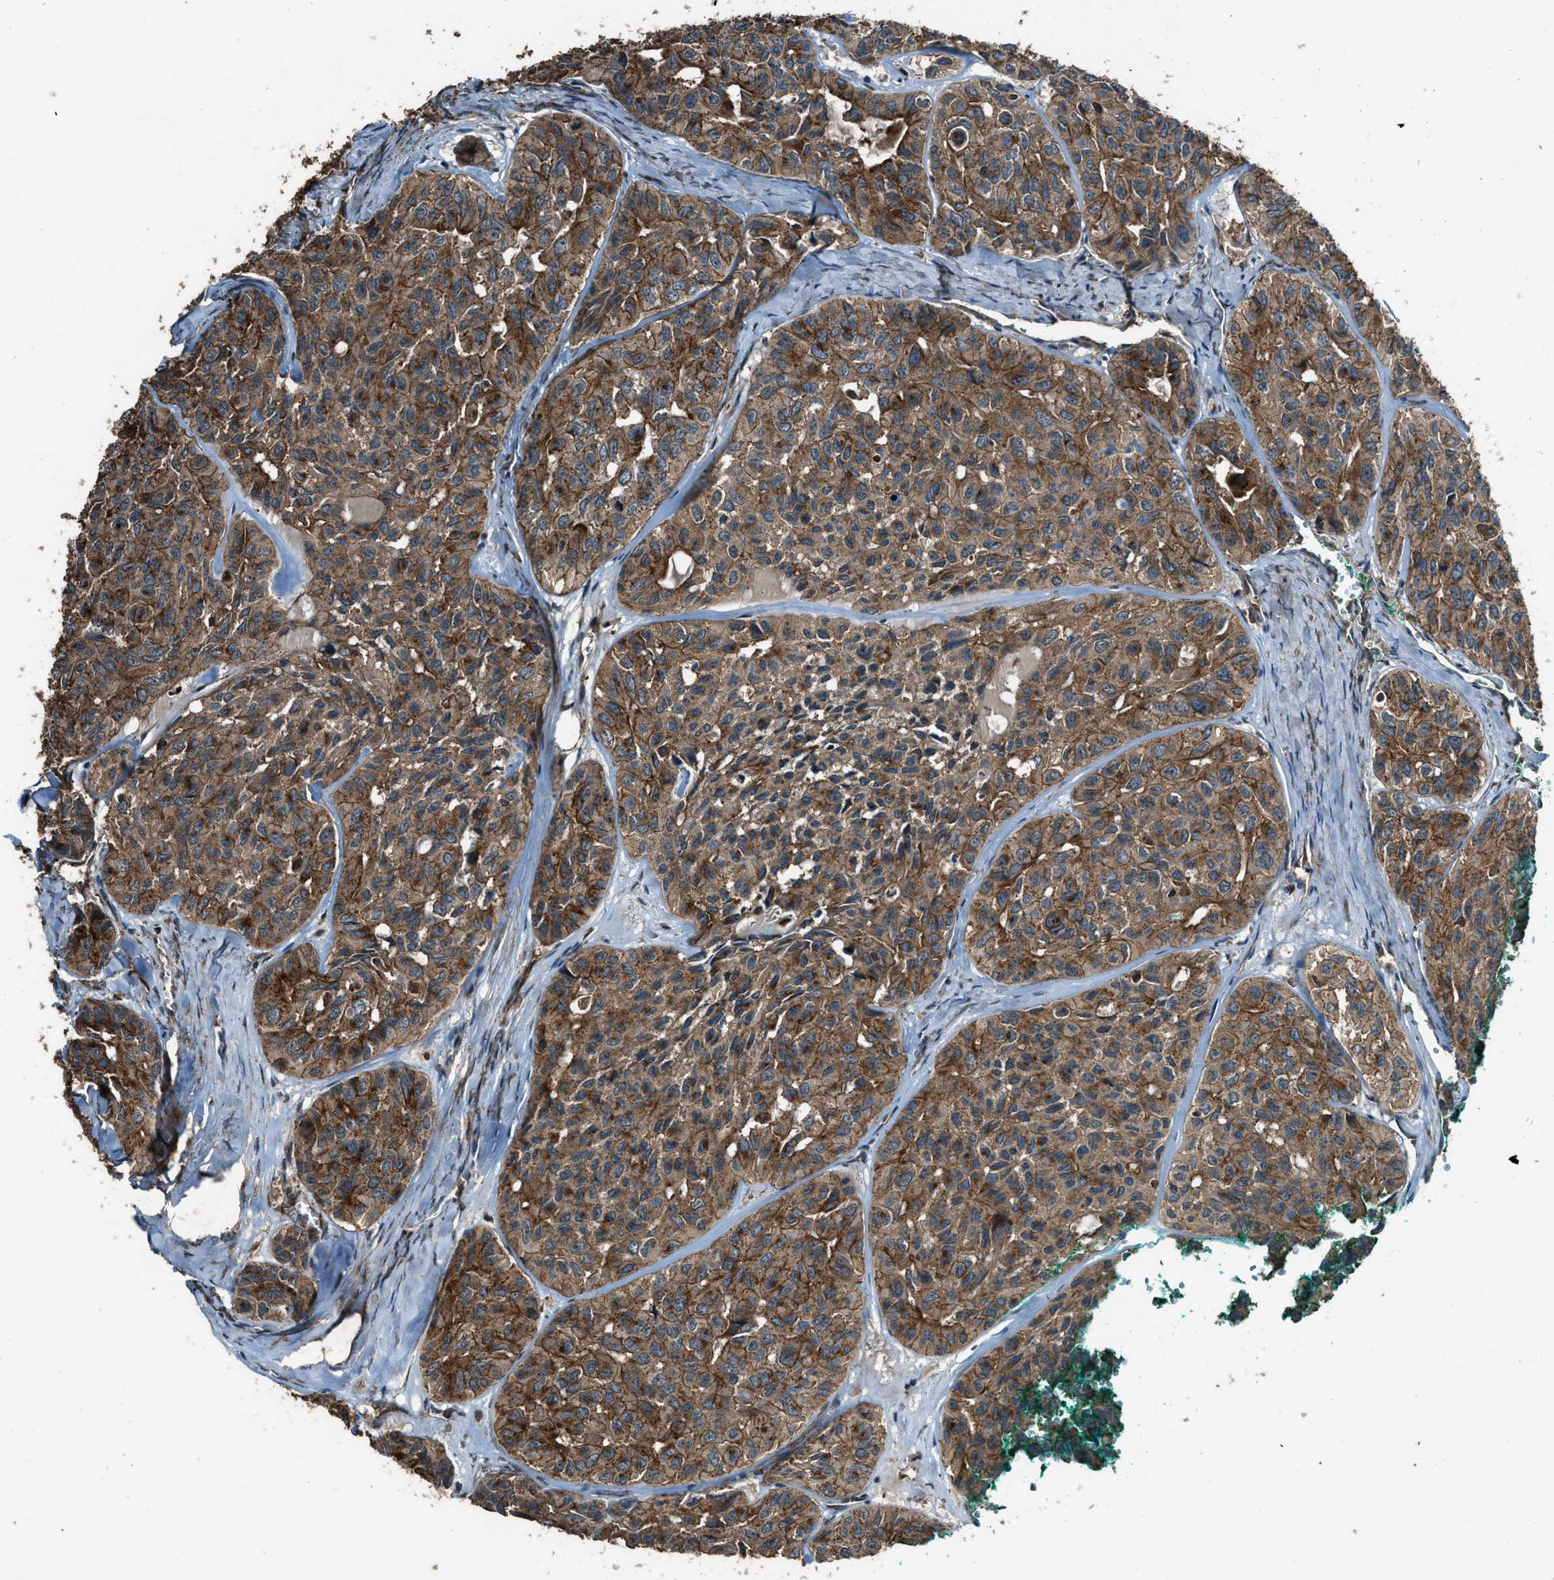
{"staining": {"intensity": "moderate", "quantity": ">75%", "location": "cytoplasmic/membranous"}, "tissue": "head and neck cancer", "cell_type": "Tumor cells", "image_type": "cancer", "snomed": [{"axis": "morphology", "description": "Adenocarcinoma, NOS"}, {"axis": "topography", "description": "Salivary gland, NOS"}, {"axis": "topography", "description": "Head-Neck"}], "caption": "Head and neck cancer (adenocarcinoma) stained with a protein marker displays moderate staining in tumor cells.", "gene": "MAP3K8", "patient": {"sex": "female", "age": 76}}